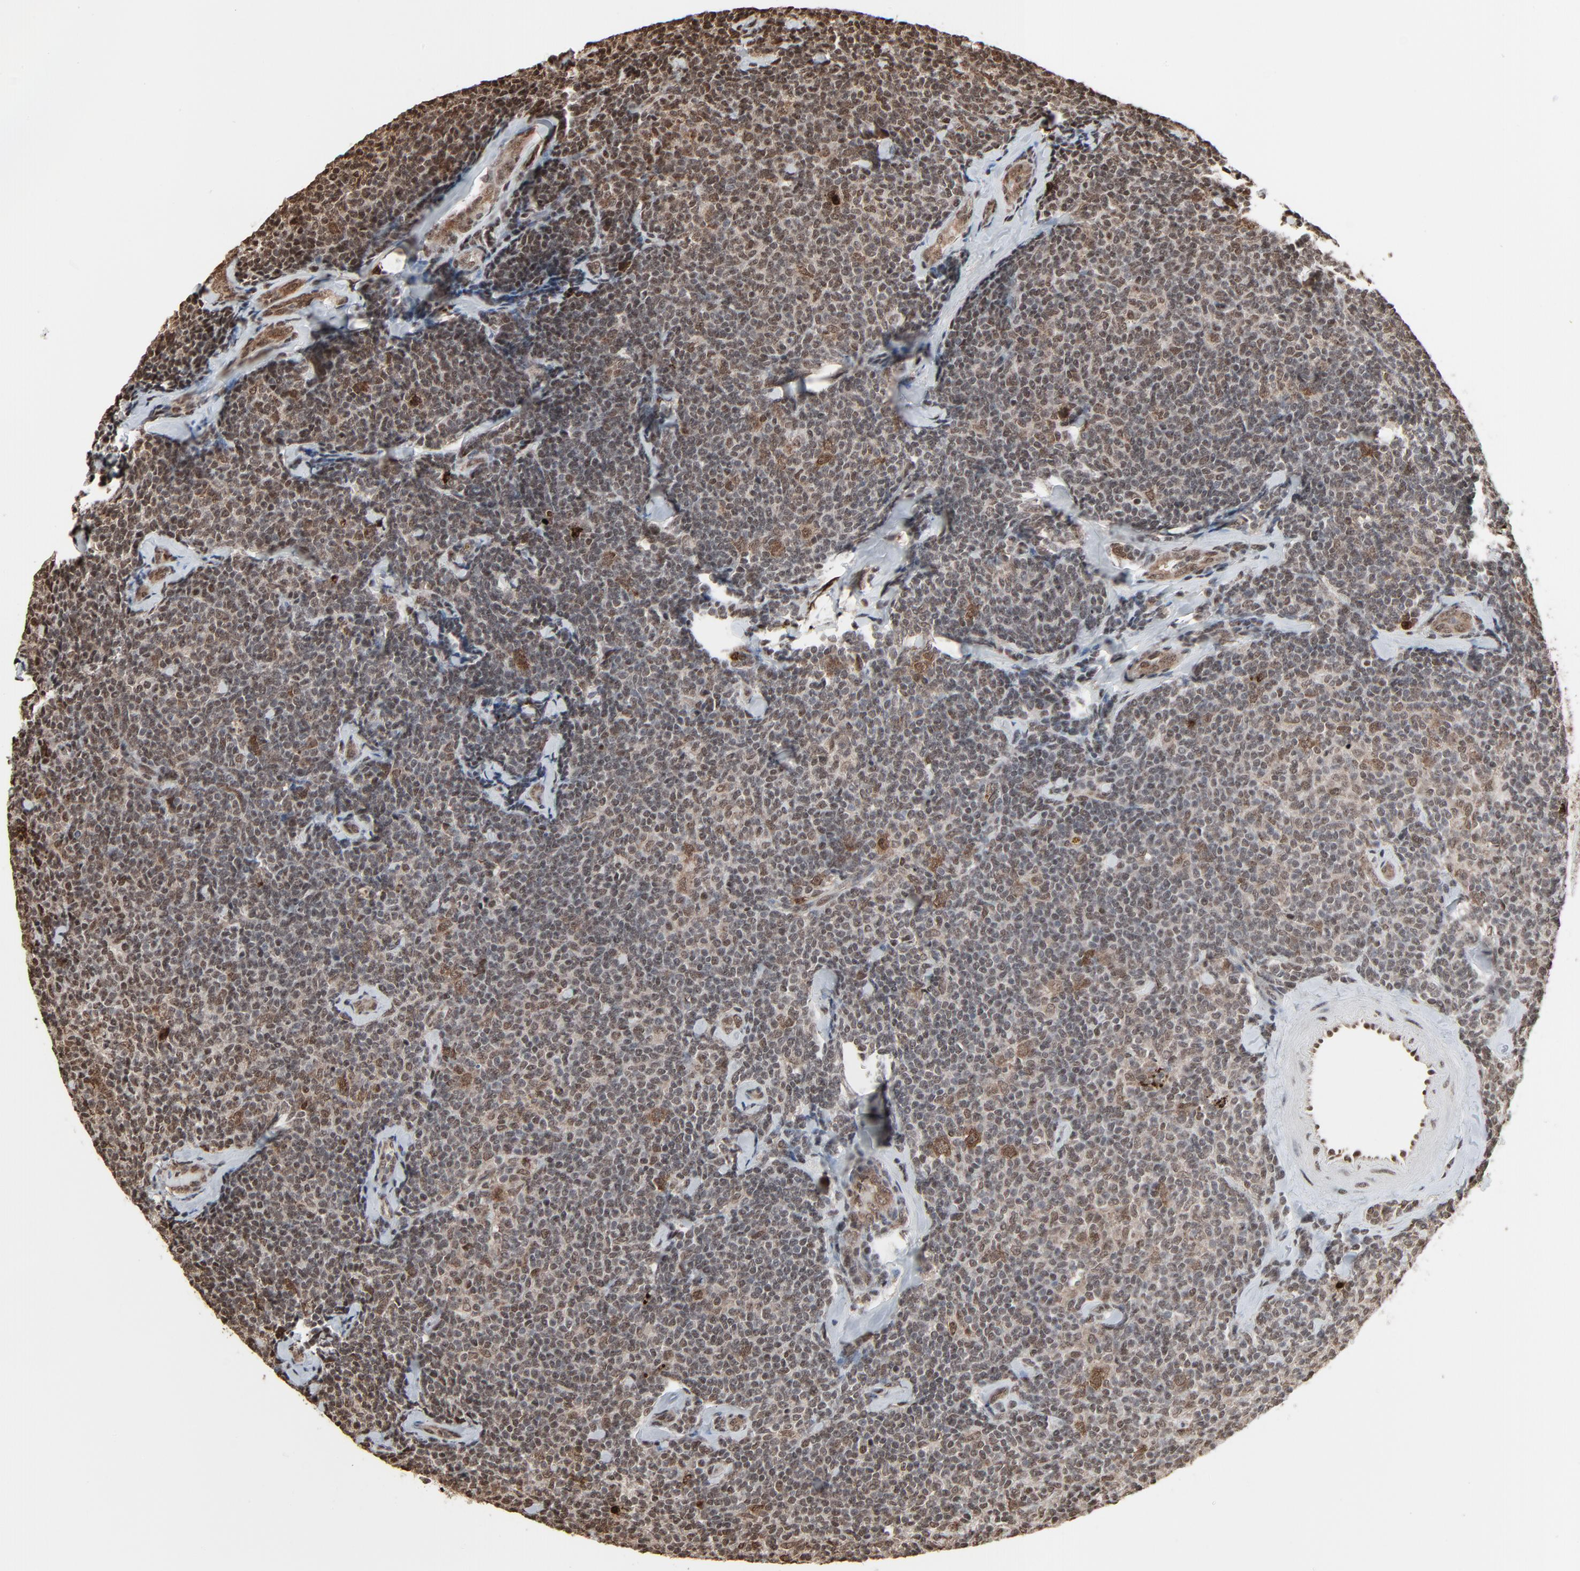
{"staining": {"intensity": "moderate", "quantity": "25%-75%", "location": "nuclear"}, "tissue": "lymphoma", "cell_type": "Tumor cells", "image_type": "cancer", "snomed": [{"axis": "morphology", "description": "Malignant lymphoma, non-Hodgkin's type, Low grade"}, {"axis": "topography", "description": "Lymph node"}], "caption": "Immunohistochemical staining of human lymphoma exhibits moderate nuclear protein expression in approximately 25%-75% of tumor cells.", "gene": "MEIS2", "patient": {"sex": "female", "age": 56}}